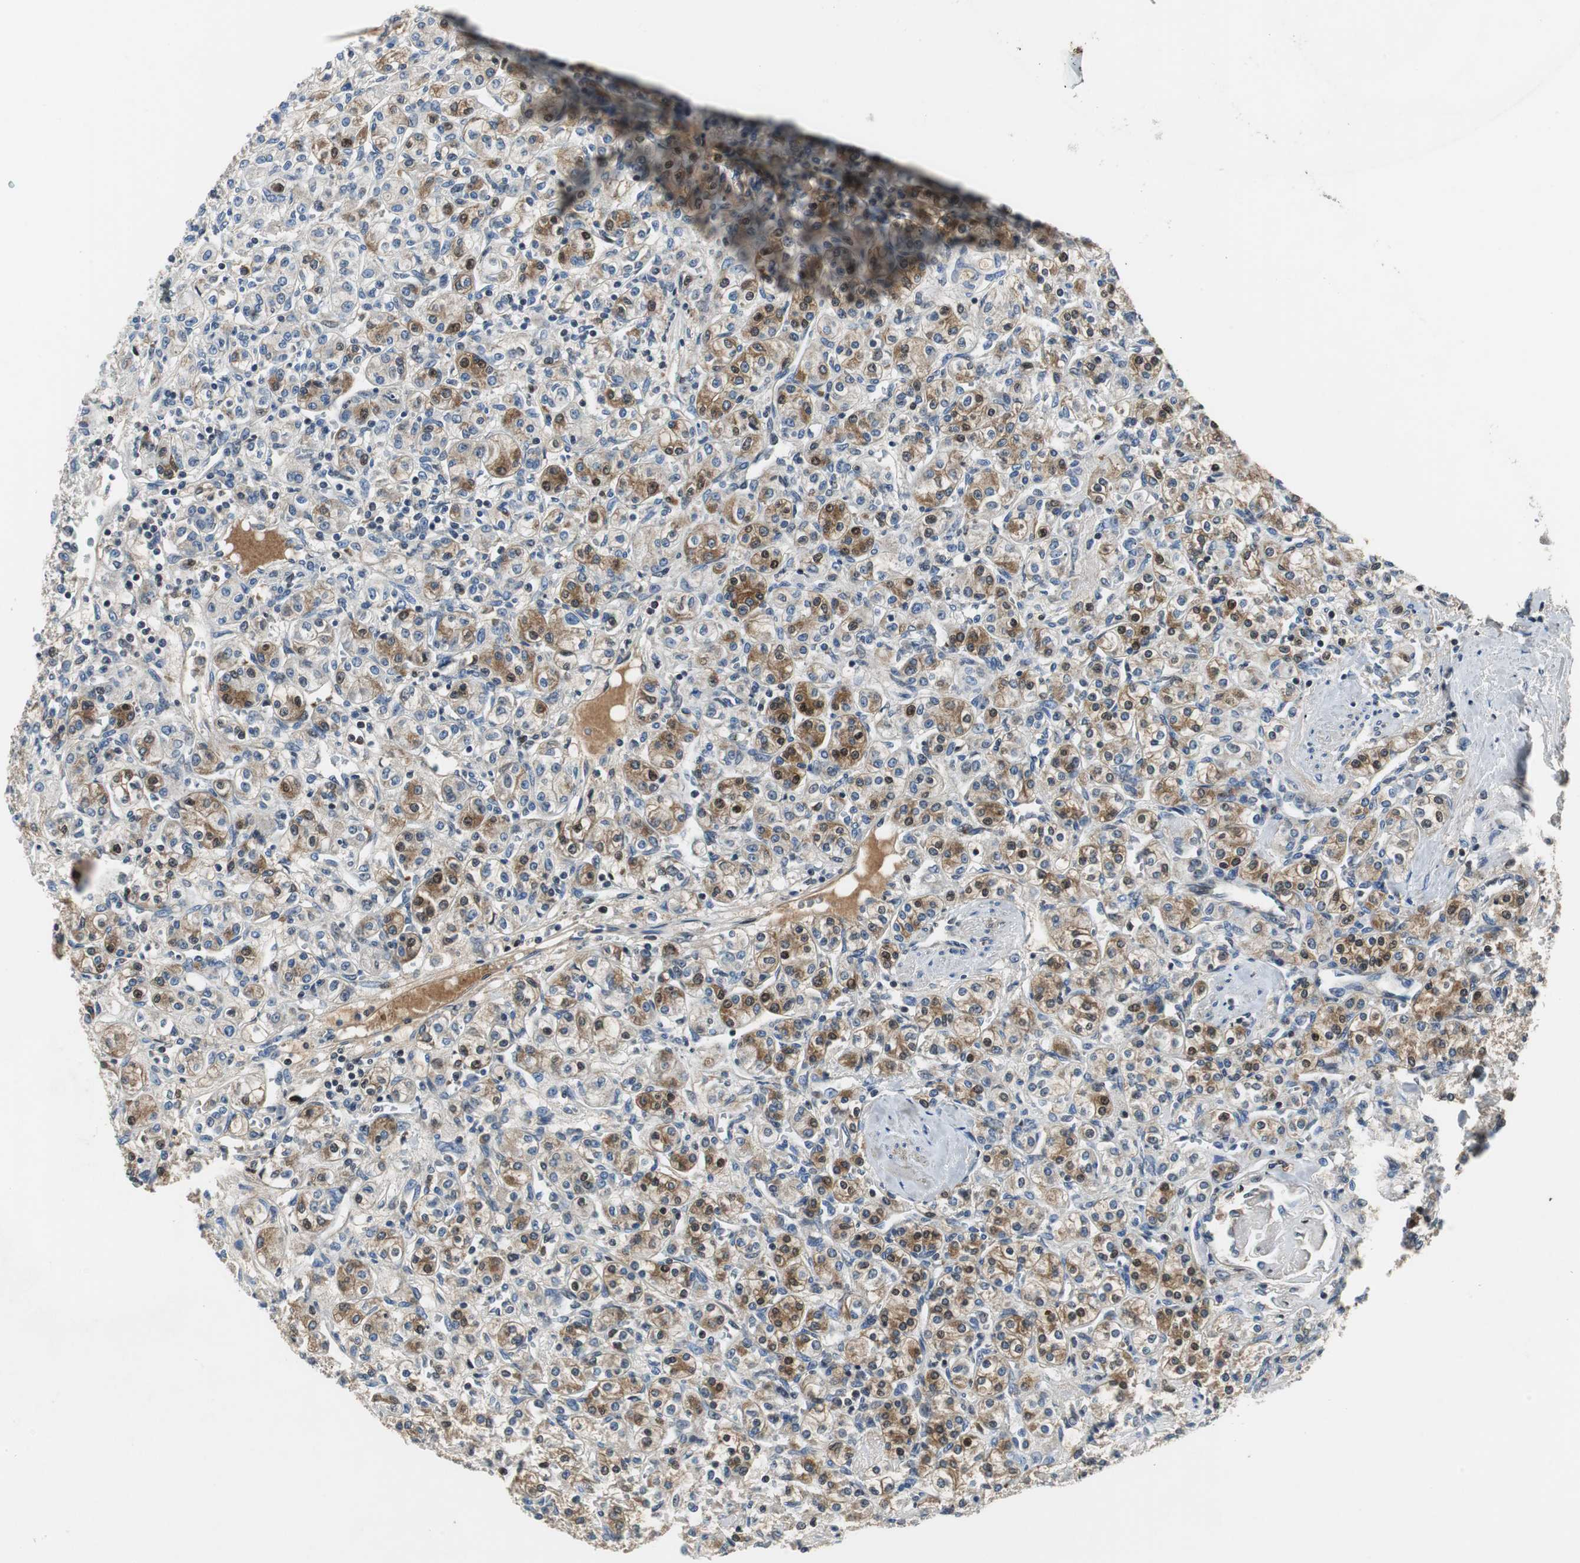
{"staining": {"intensity": "weak", "quantity": "25%-75%", "location": "cytoplasmic/membranous,nuclear"}, "tissue": "renal cancer", "cell_type": "Tumor cells", "image_type": "cancer", "snomed": [{"axis": "morphology", "description": "Adenocarcinoma, NOS"}, {"axis": "topography", "description": "Kidney"}], "caption": "Renal cancer was stained to show a protein in brown. There is low levels of weak cytoplasmic/membranous and nuclear staining in about 25%-75% of tumor cells. The staining was performed using DAB (3,3'-diaminobenzidine) to visualize the protein expression in brown, while the nuclei were stained in blue with hematoxylin (Magnification: 20x).", "gene": "ORM1", "patient": {"sex": "male", "age": 77}}